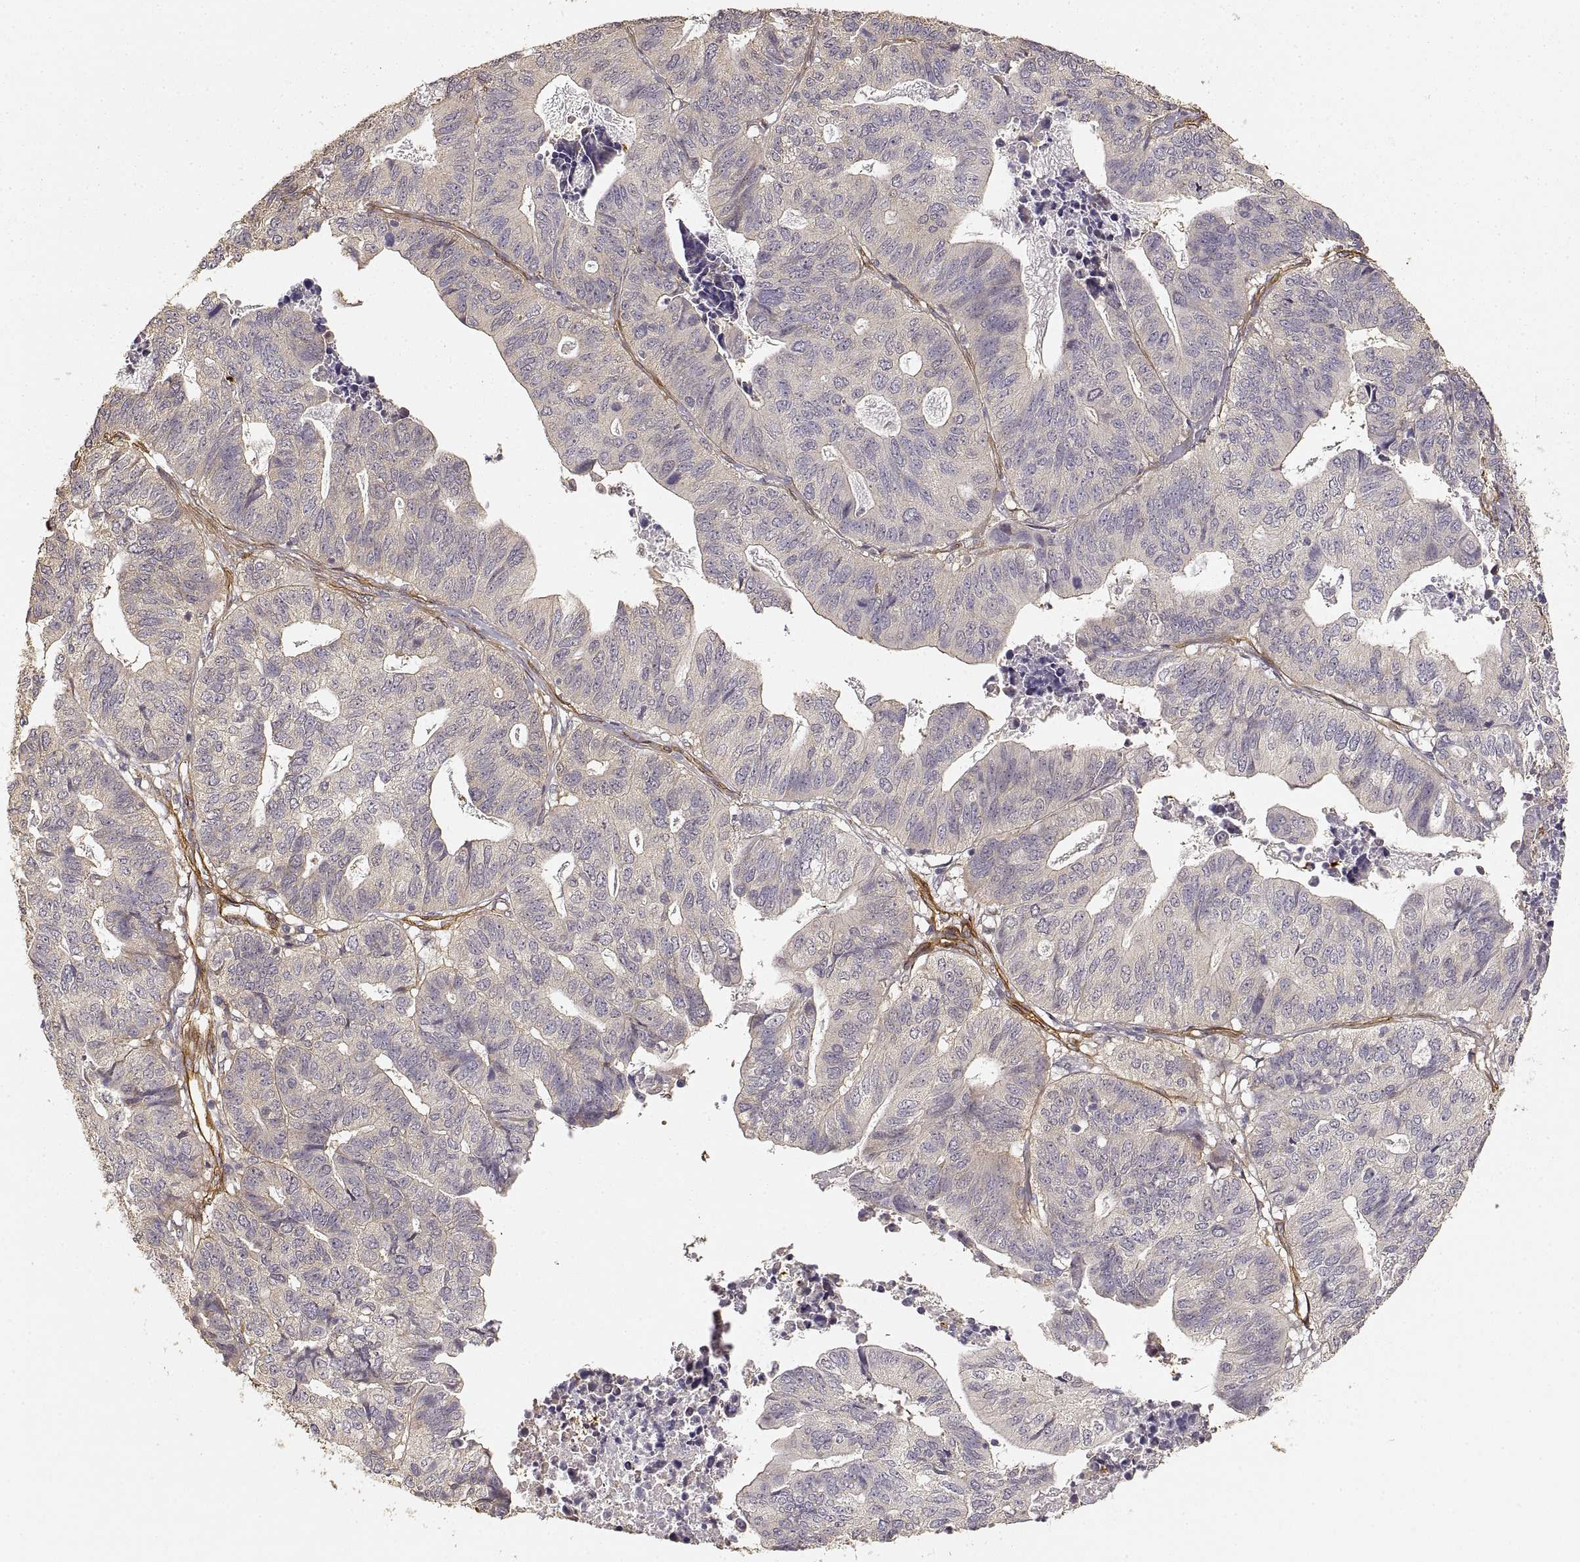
{"staining": {"intensity": "negative", "quantity": "none", "location": "none"}, "tissue": "stomach cancer", "cell_type": "Tumor cells", "image_type": "cancer", "snomed": [{"axis": "morphology", "description": "Adenocarcinoma, NOS"}, {"axis": "topography", "description": "Stomach, upper"}], "caption": "Adenocarcinoma (stomach) was stained to show a protein in brown. There is no significant expression in tumor cells.", "gene": "LAMA4", "patient": {"sex": "female", "age": 67}}